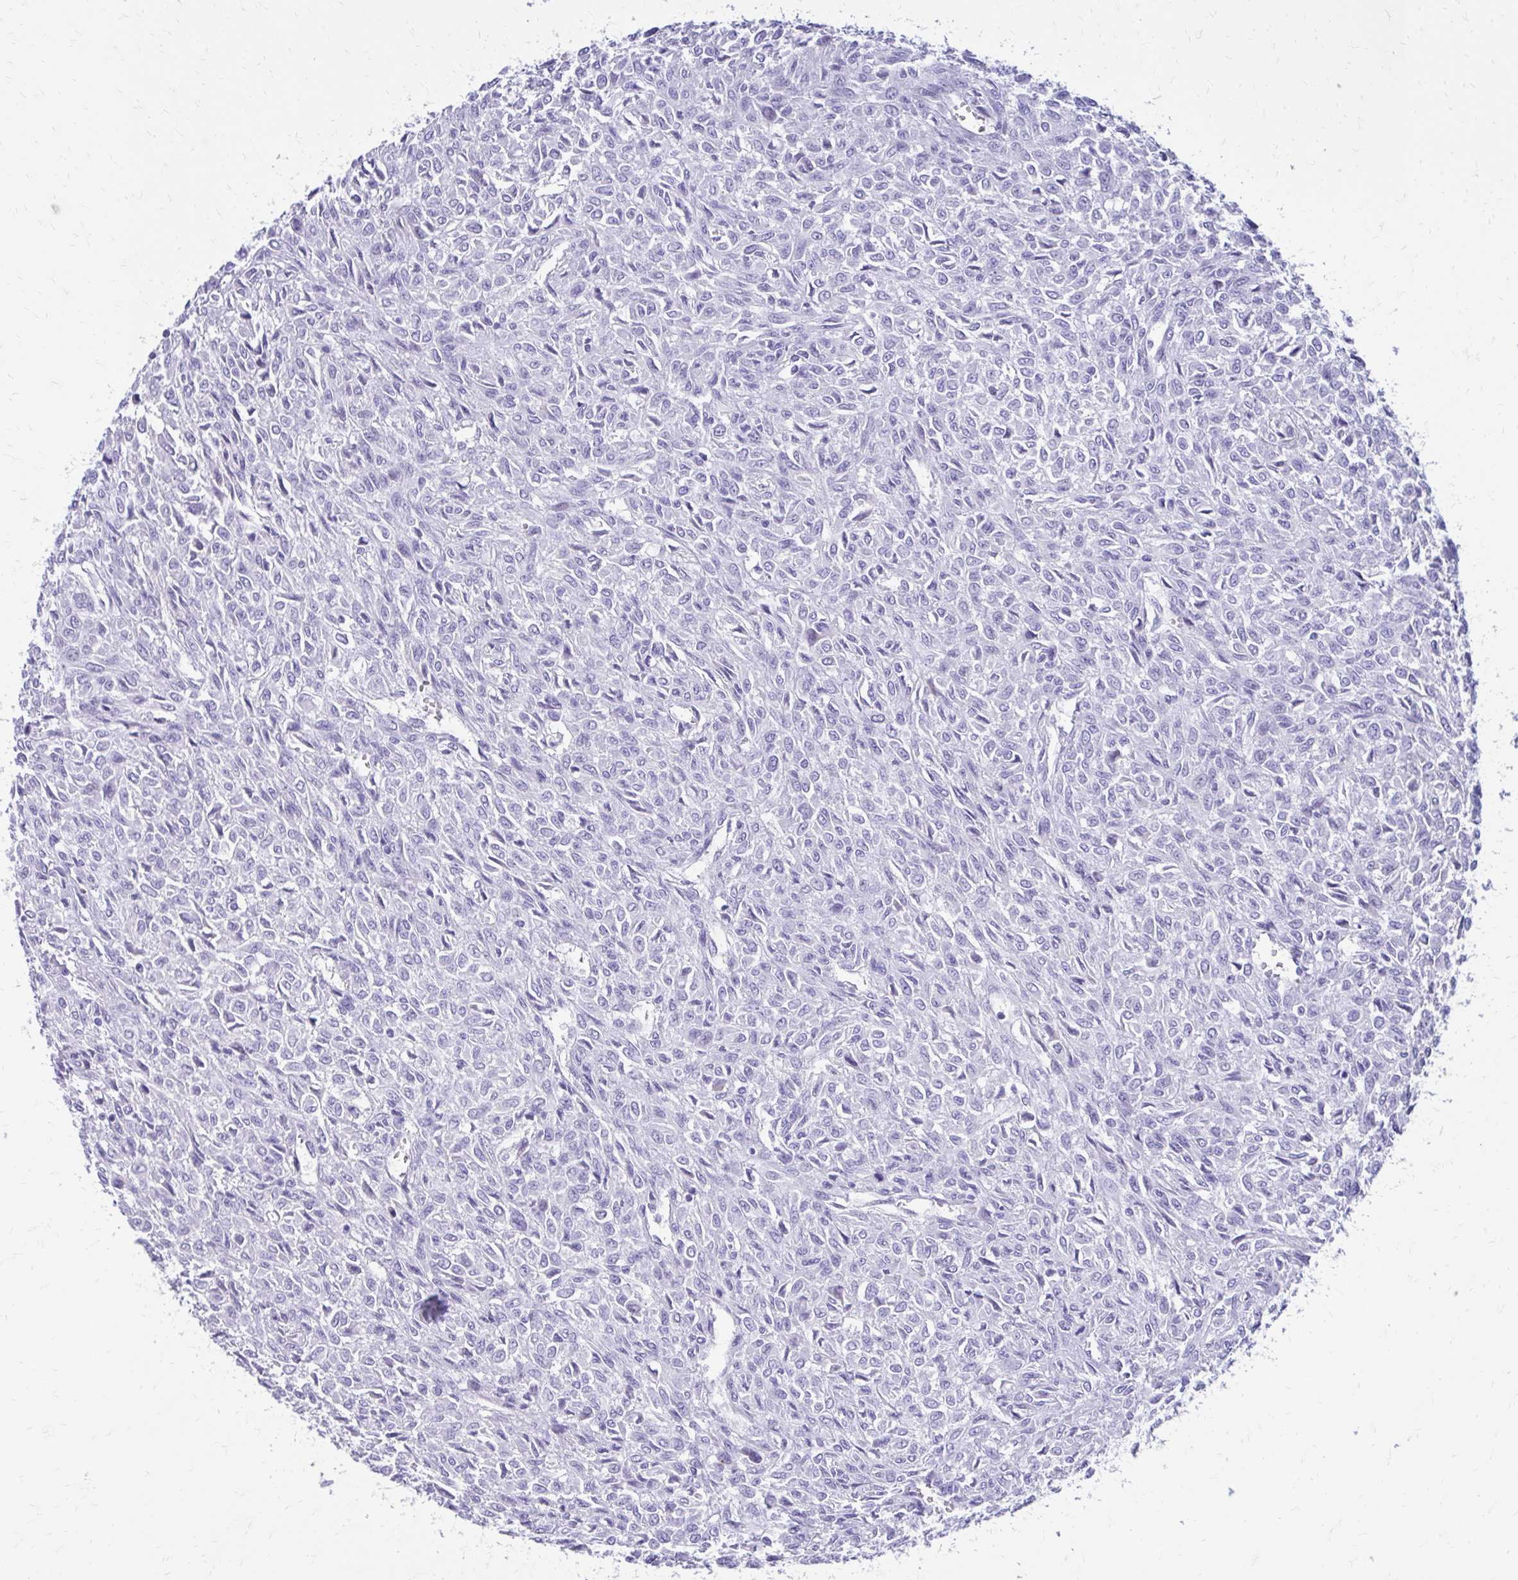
{"staining": {"intensity": "negative", "quantity": "none", "location": "none"}, "tissue": "renal cancer", "cell_type": "Tumor cells", "image_type": "cancer", "snomed": [{"axis": "morphology", "description": "Adenocarcinoma, NOS"}, {"axis": "topography", "description": "Kidney"}], "caption": "A high-resolution histopathology image shows immunohistochemistry staining of renal cancer (adenocarcinoma), which demonstrates no significant expression in tumor cells.", "gene": "LCN15", "patient": {"sex": "male", "age": 58}}